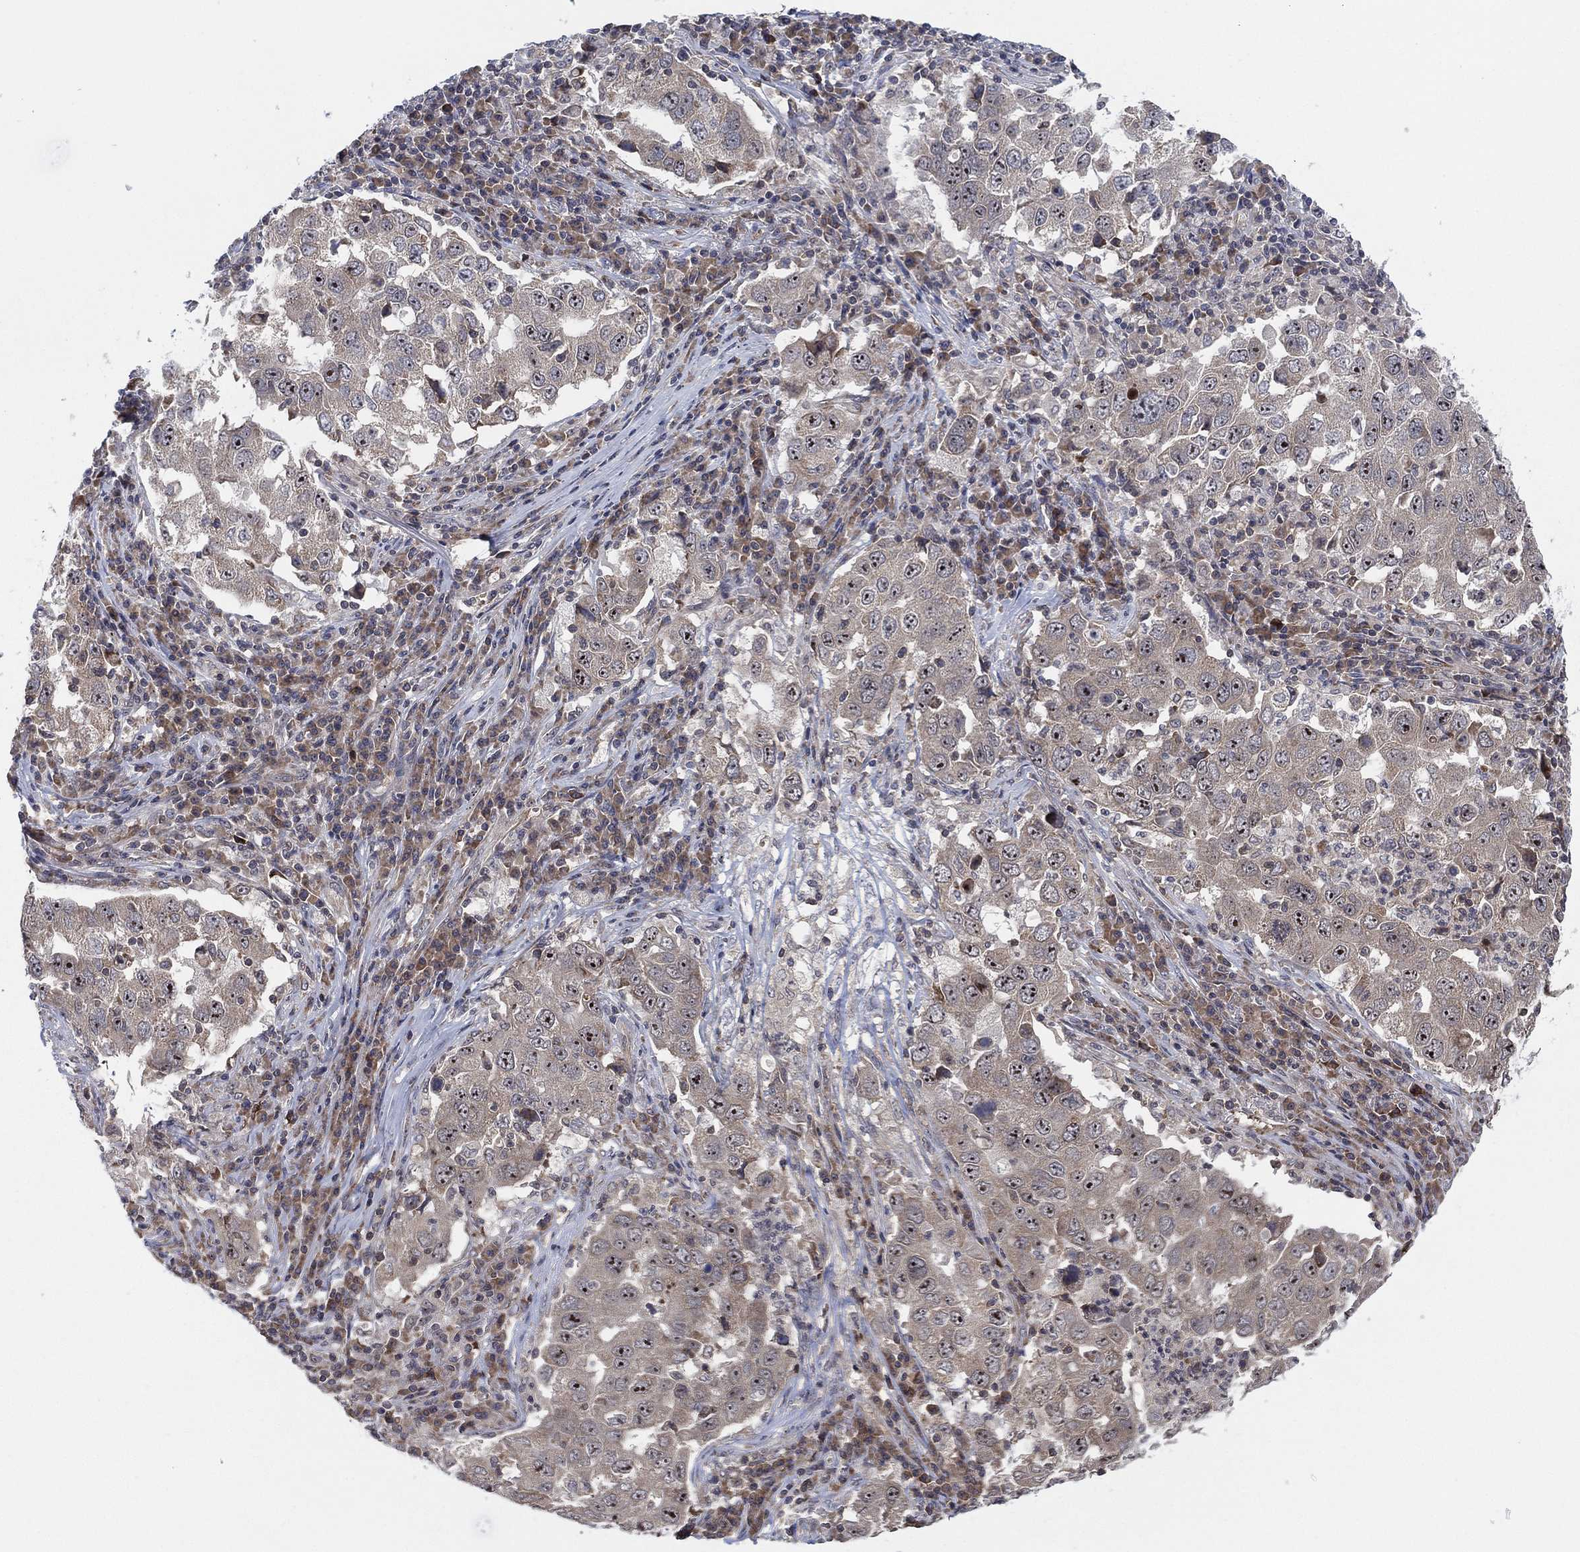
{"staining": {"intensity": "weak", "quantity": "<25%", "location": "nuclear"}, "tissue": "lung cancer", "cell_type": "Tumor cells", "image_type": "cancer", "snomed": [{"axis": "morphology", "description": "Adenocarcinoma, NOS"}, {"axis": "topography", "description": "Lung"}], "caption": "Lung cancer stained for a protein using immunohistochemistry demonstrates no positivity tumor cells.", "gene": "TMCO1", "patient": {"sex": "male", "age": 73}}